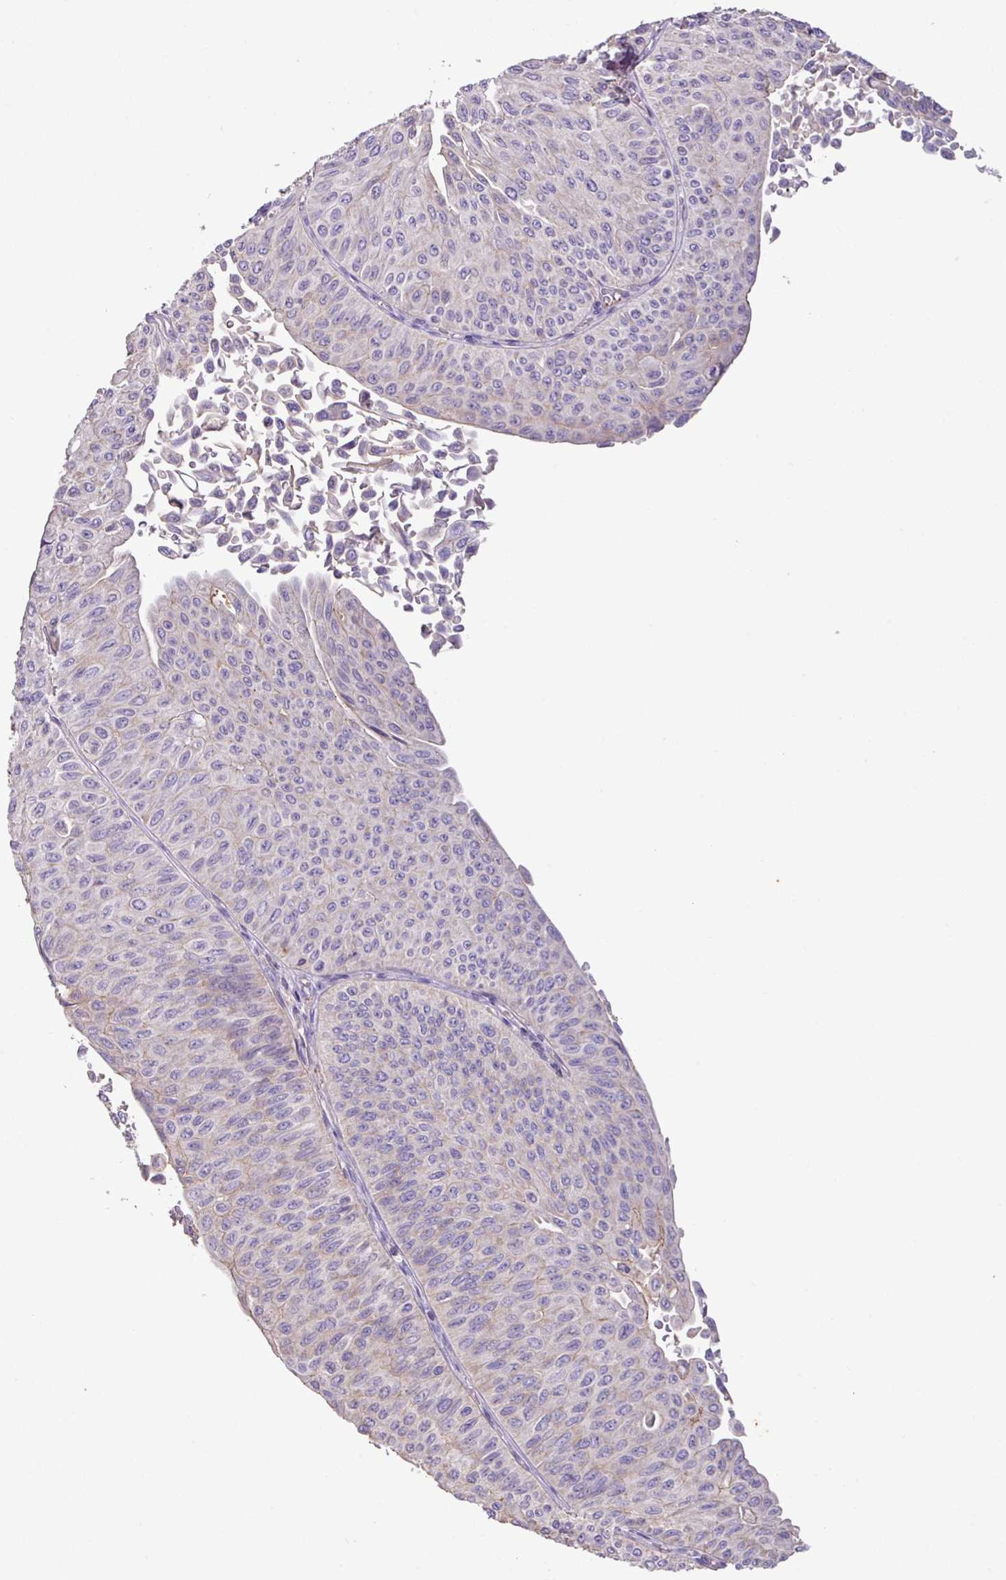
{"staining": {"intensity": "negative", "quantity": "none", "location": "none"}, "tissue": "urothelial cancer", "cell_type": "Tumor cells", "image_type": "cancer", "snomed": [{"axis": "morphology", "description": "Urothelial carcinoma, NOS"}, {"axis": "topography", "description": "Urinary bladder"}], "caption": "Photomicrograph shows no protein positivity in tumor cells of transitional cell carcinoma tissue. (DAB immunohistochemistry (IHC), high magnification).", "gene": "AGR3", "patient": {"sex": "male", "age": 59}}